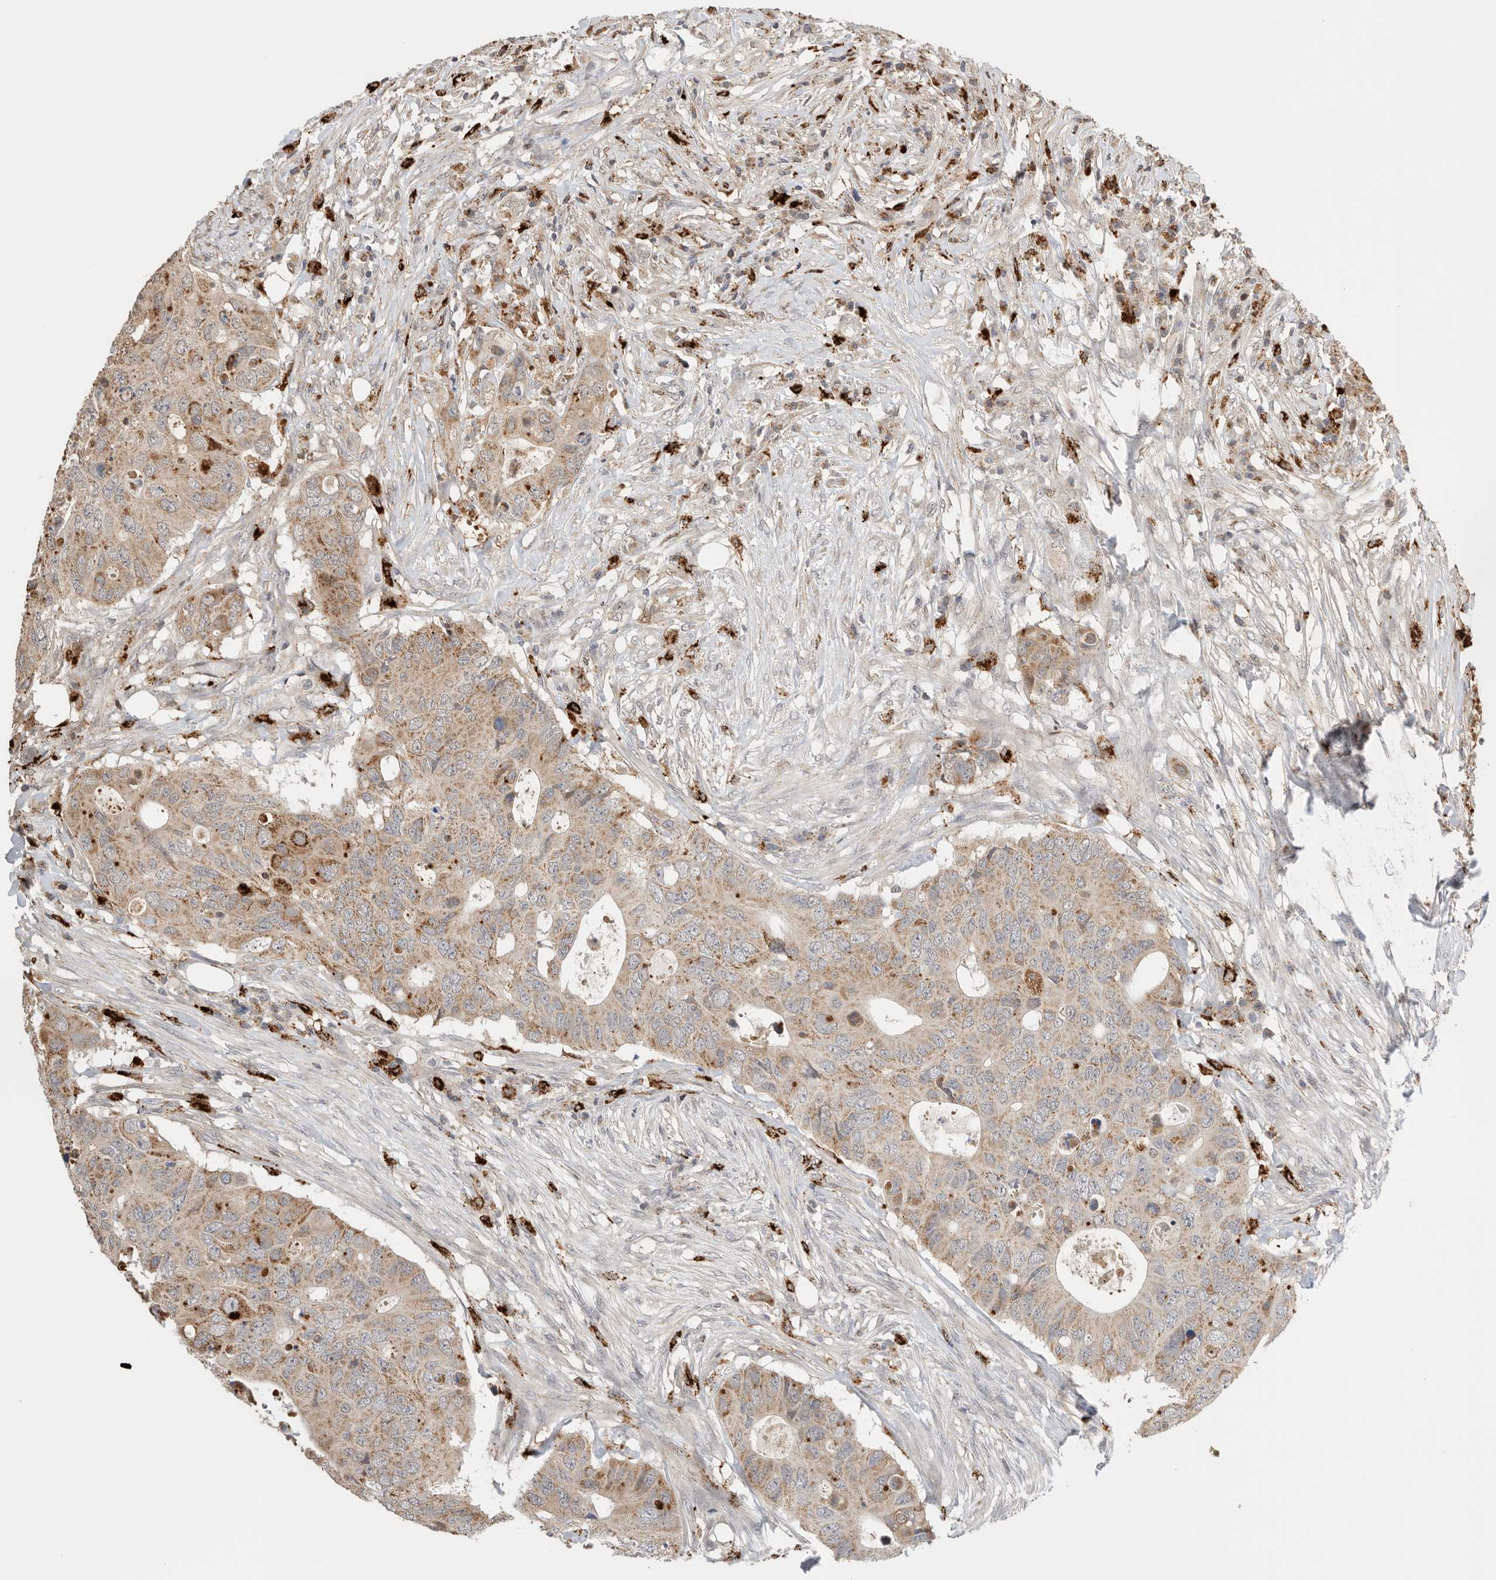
{"staining": {"intensity": "moderate", "quantity": "25%-75%", "location": "cytoplasmic/membranous"}, "tissue": "colorectal cancer", "cell_type": "Tumor cells", "image_type": "cancer", "snomed": [{"axis": "morphology", "description": "Adenocarcinoma, NOS"}, {"axis": "topography", "description": "Colon"}], "caption": "An IHC photomicrograph of neoplastic tissue is shown. Protein staining in brown shows moderate cytoplasmic/membranous positivity in colorectal cancer within tumor cells.", "gene": "GGH", "patient": {"sex": "male", "age": 71}}